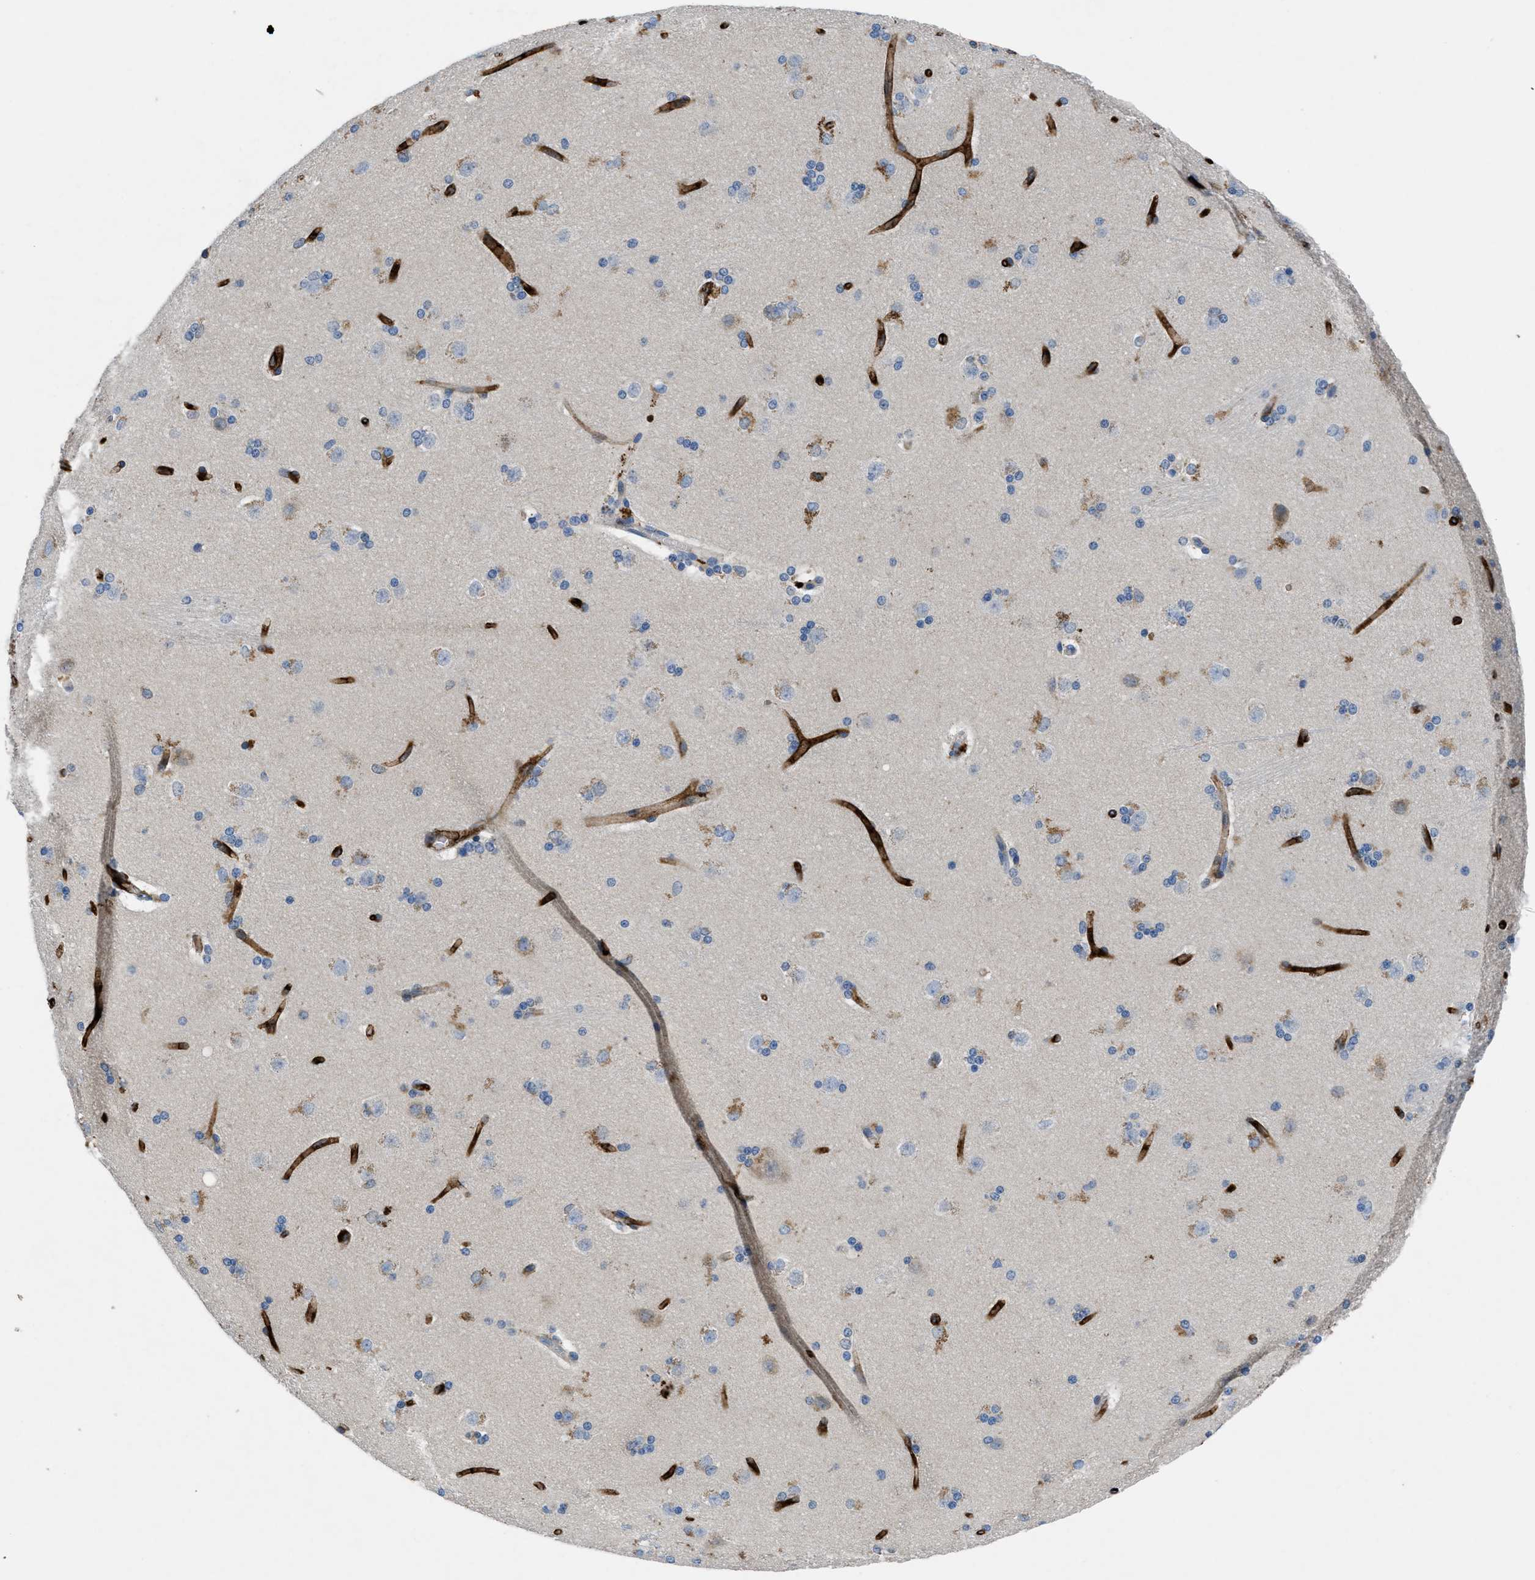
{"staining": {"intensity": "moderate", "quantity": "<25%", "location": "cytoplasmic/membranous"}, "tissue": "caudate", "cell_type": "Glial cells", "image_type": "normal", "snomed": [{"axis": "morphology", "description": "Normal tissue, NOS"}, {"axis": "topography", "description": "Lateral ventricle wall"}], "caption": "About <25% of glial cells in normal human caudate demonstrate moderate cytoplasmic/membranous protein positivity as visualized by brown immunohistochemical staining.", "gene": "PGR", "patient": {"sex": "female", "age": 19}}